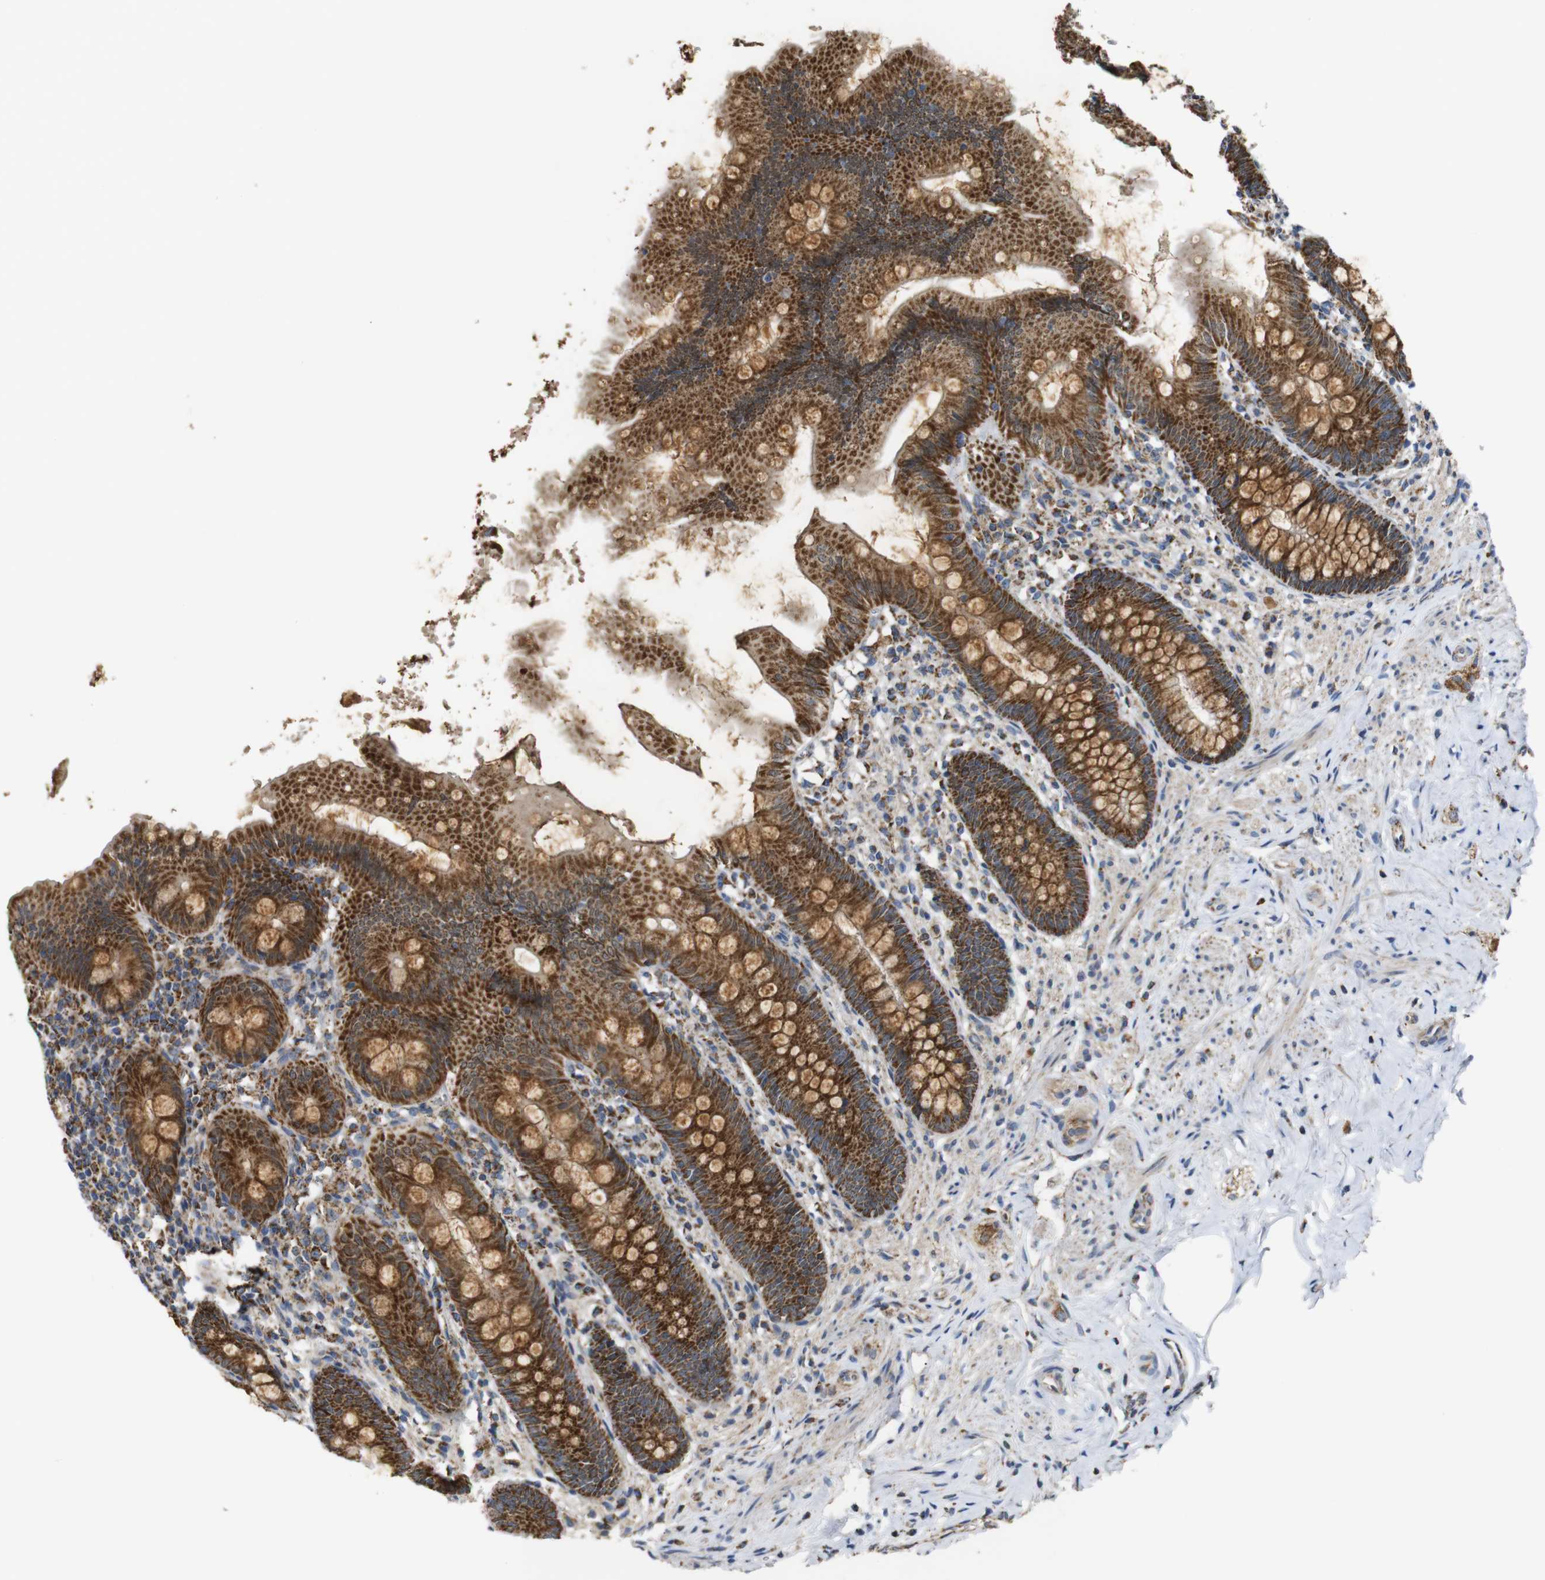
{"staining": {"intensity": "strong", "quantity": ">75%", "location": "cytoplasmic/membranous"}, "tissue": "appendix", "cell_type": "Glandular cells", "image_type": "normal", "snomed": [{"axis": "morphology", "description": "Normal tissue, NOS"}, {"axis": "topography", "description": "Appendix"}], "caption": "Appendix stained with DAB immunohistochemistry exhibits high levels of strong cytoplasmic/membranous staining in approximately >75% of glandular cells. Ihc stains the protein in brown and the nuclei are stained blue.", "gene": "NR3C2", "patient": {"sex": "male", "age": 56}}